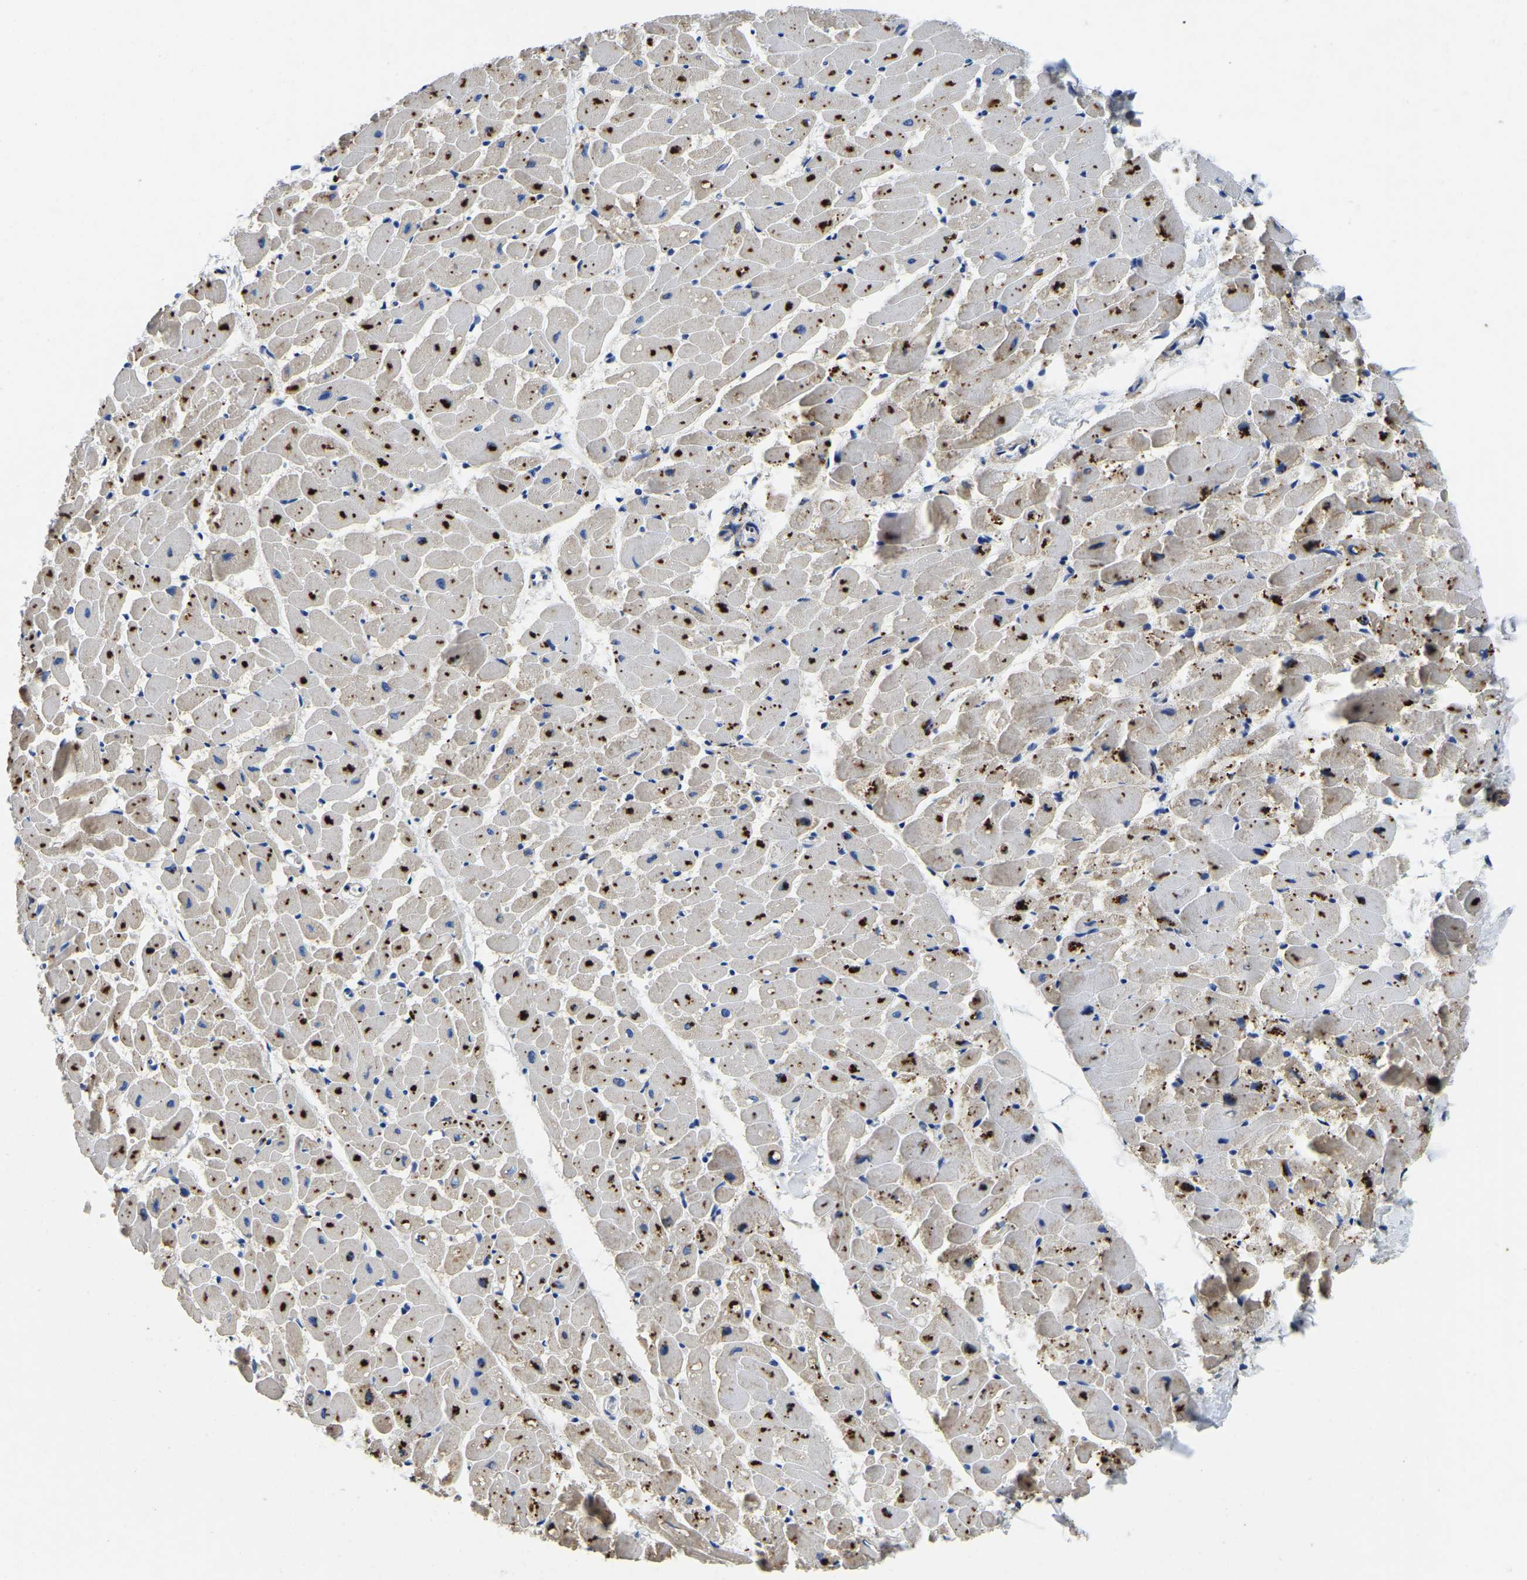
{"staining": {"intensity": "negative", "quantity": "none", "location": "none"}, "tissue": "heart muscle", "cell_type": "Cardiomyocytes", "image_type": "normal", "snomed": [{"axis": "morphology", "description": "Normal tissue, NOS"}, {"axis": "topography", "description": "Heart"}], "caption": "This is an IHC photomicrograph of normal human heart muscle. There is no expression in cardiomyocytes.", "gene": "STAT2", "patient": {"sex": "female", "age": 19}}